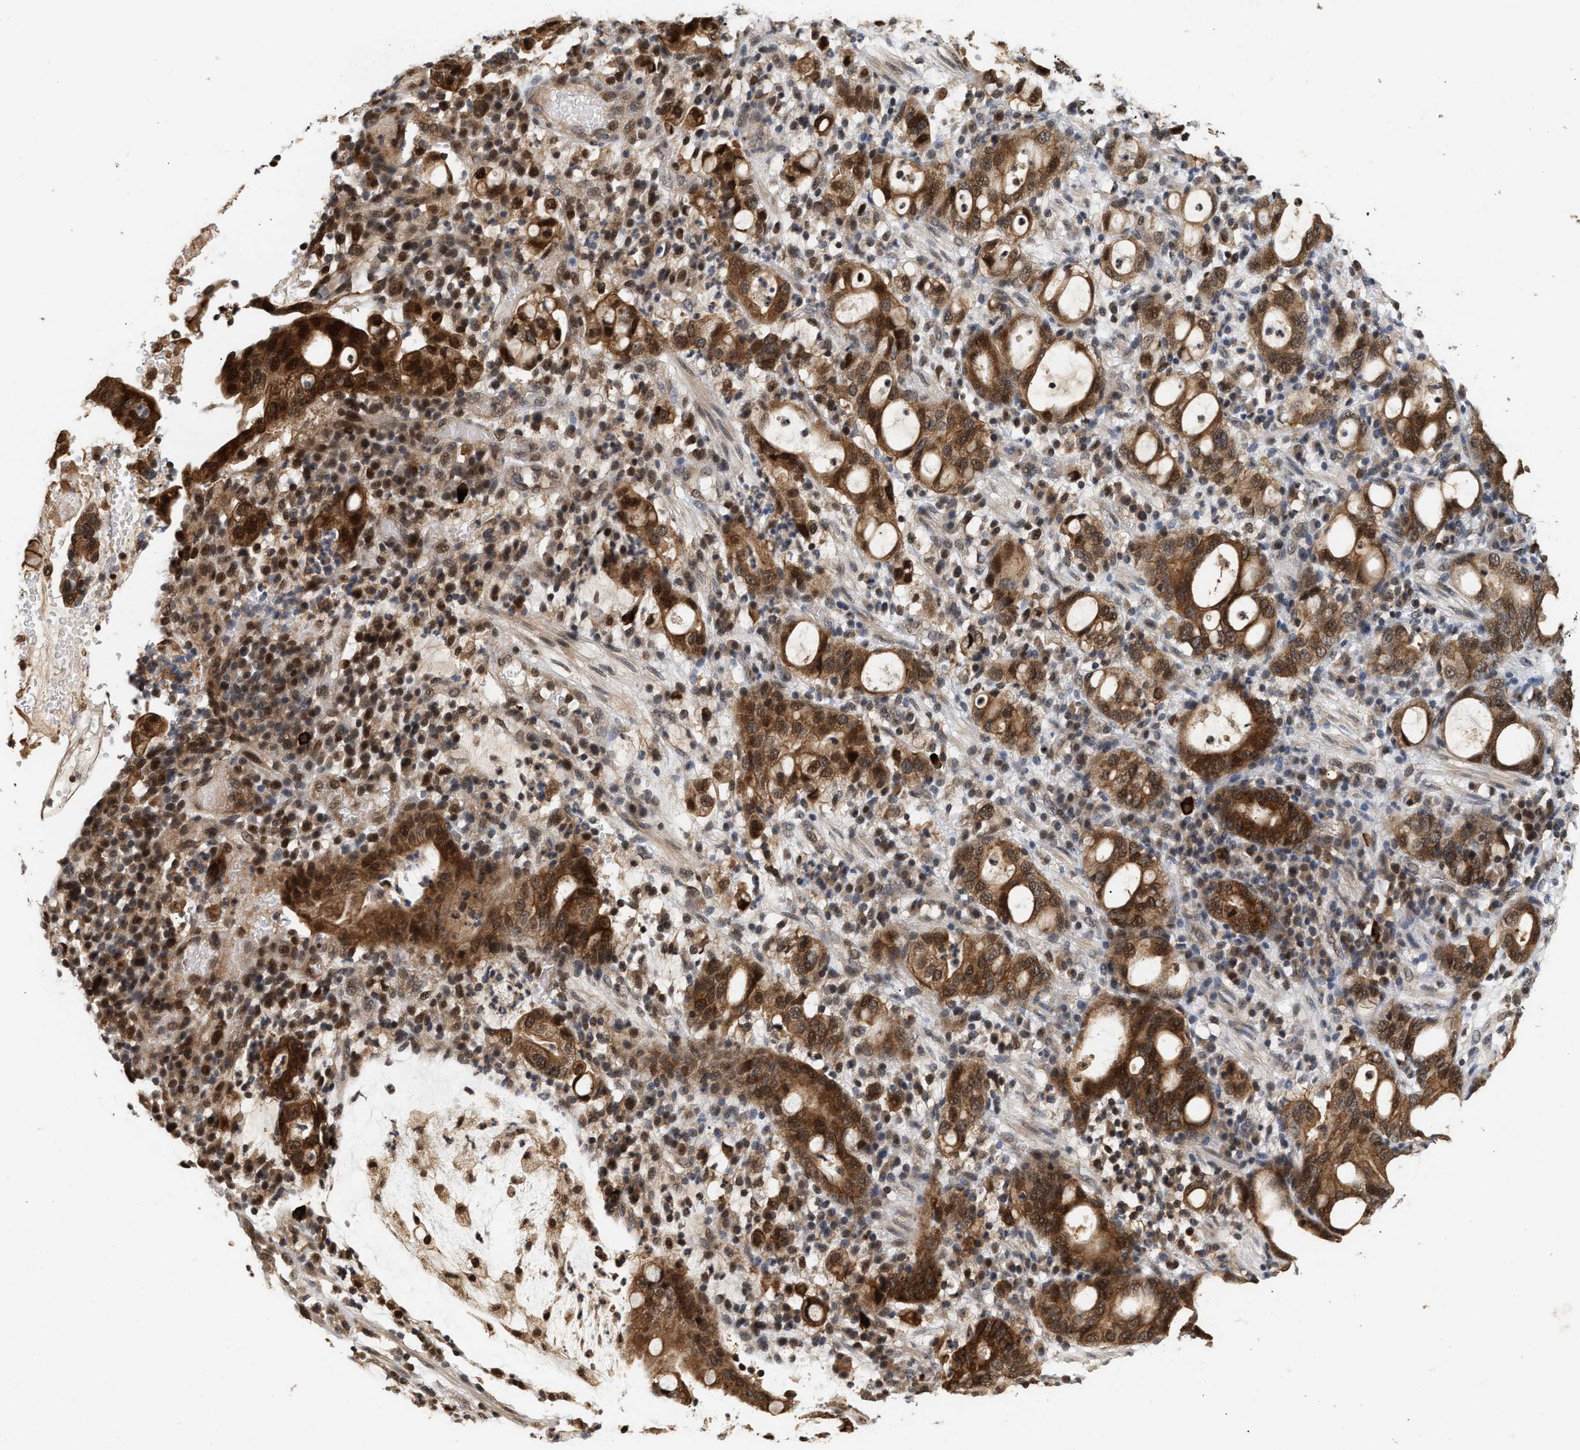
{"staining": {"intensity": "strong", "quantity": ">75%", "location": "cytoplasmic/membranous,nuclear"}, "tissue": "stomach cancer", "cell_type": "Tumor cells", "image_type": "cancer", "snomed": [{"axis": "morphology", "description": "Adenocarcinoma, NOS"}, {"axis": "topography", "description": "Stomach"}], "caption": "The image exhibits a brown stain indicating the presence of a protein in the cytoplasmic/membranous and nuclear of tumor cells in adenocarcinoma (stomach).", "gene": "ABHD5", "patient": {"sex": "female", "age": 75}}